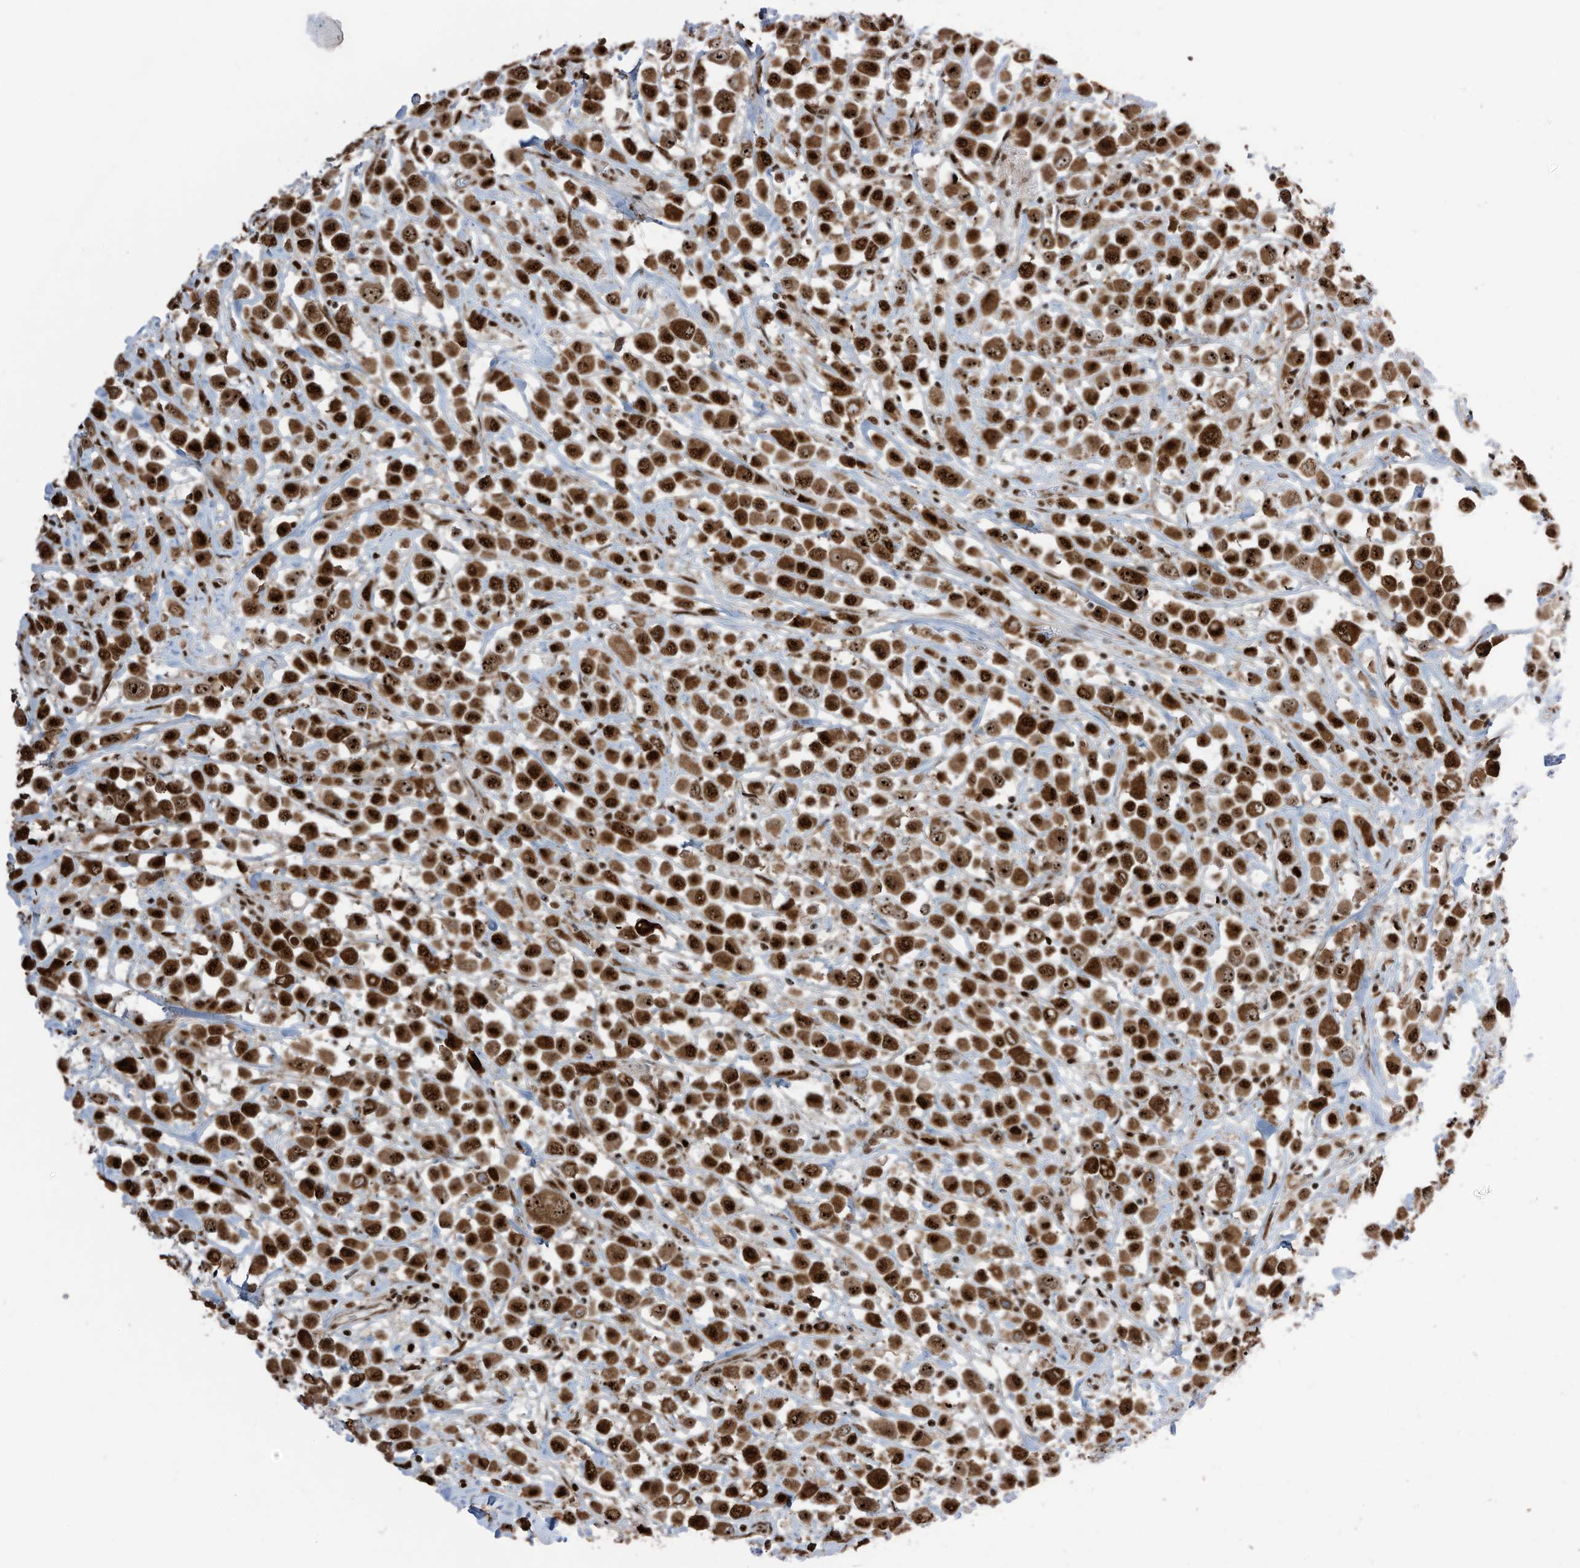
{"staining": {"intensity": "strong", "quantity": ">75%", "location": "nuclear"}, "tissue": "breast cancer", "cell_type": "Tumor cells", "image_type": "cancer", "snomed": [{"axis": "morphology", "description": "Duct carcinoma"}, {"axis": "topography", "description": "Breast"}], "caption": "A brown stain highlights strong nuclear staining of a protein in human breast invasive ductal carcinoma tumor cells. The protein is stained brown, and the nuclei are stained in blue (DAB (3,3'-diaminobenzidine) IHC with brightfield microscopy, high magnification).", "gene": "LBH", "patient": {"sex": "female", "age": 61}}